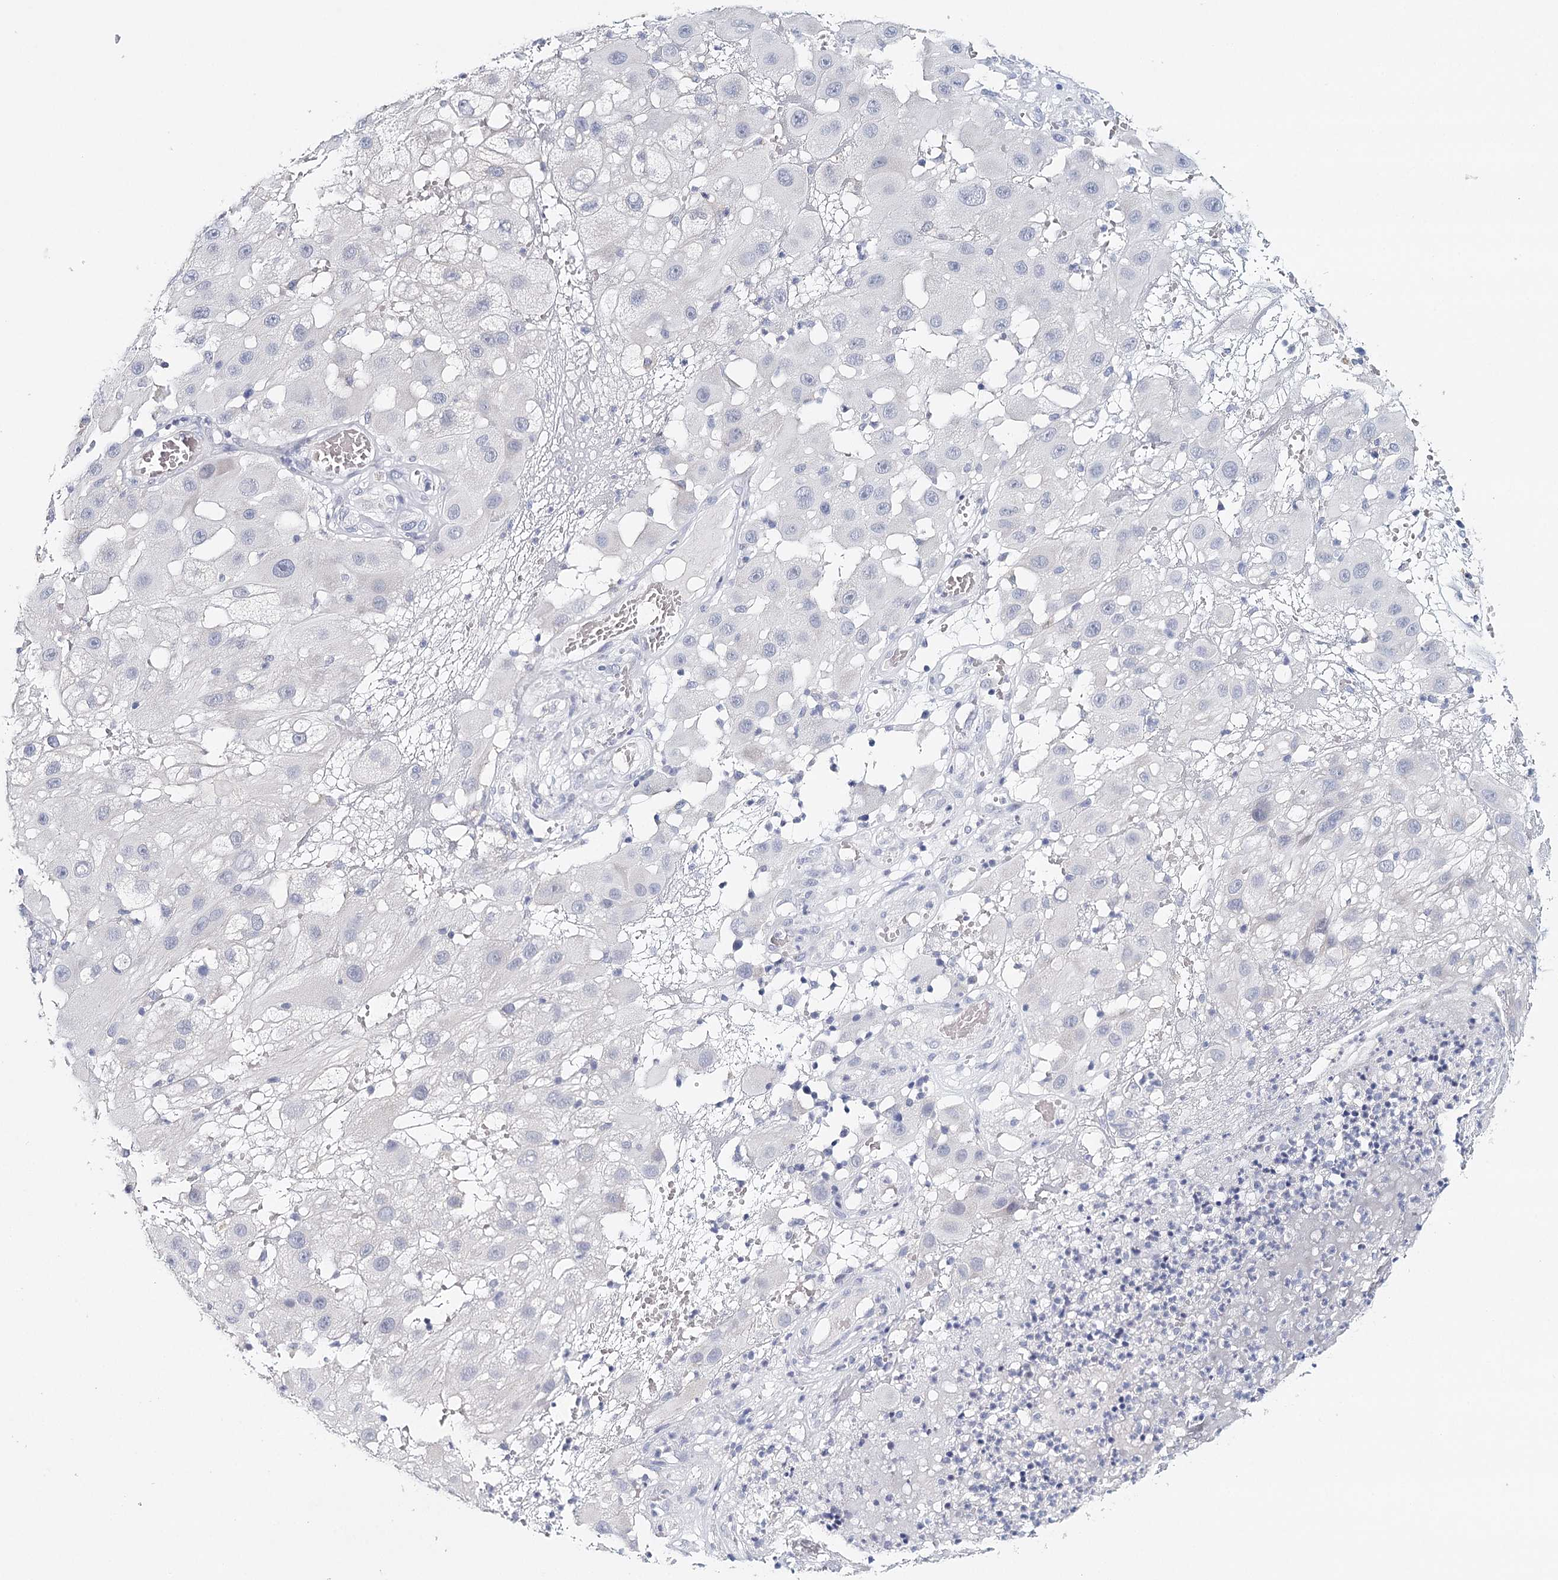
{"staining": {"intensity": "negative", "quantity": "none", "location": "none"}, "tissue": "melanoma", "cell_type": "Tumor cells", "image_type": "cancer", "snomed": [{"axis": "morphology", "description": "Malignant melanoma, NOS"}, {"axis": "topography", "description": "Skin"}], "caption": "Tumor cells are negative for protein expression in human melanoma.", "gene": "HSPA4L", "patient": {"sex": "female", "age": 81}}